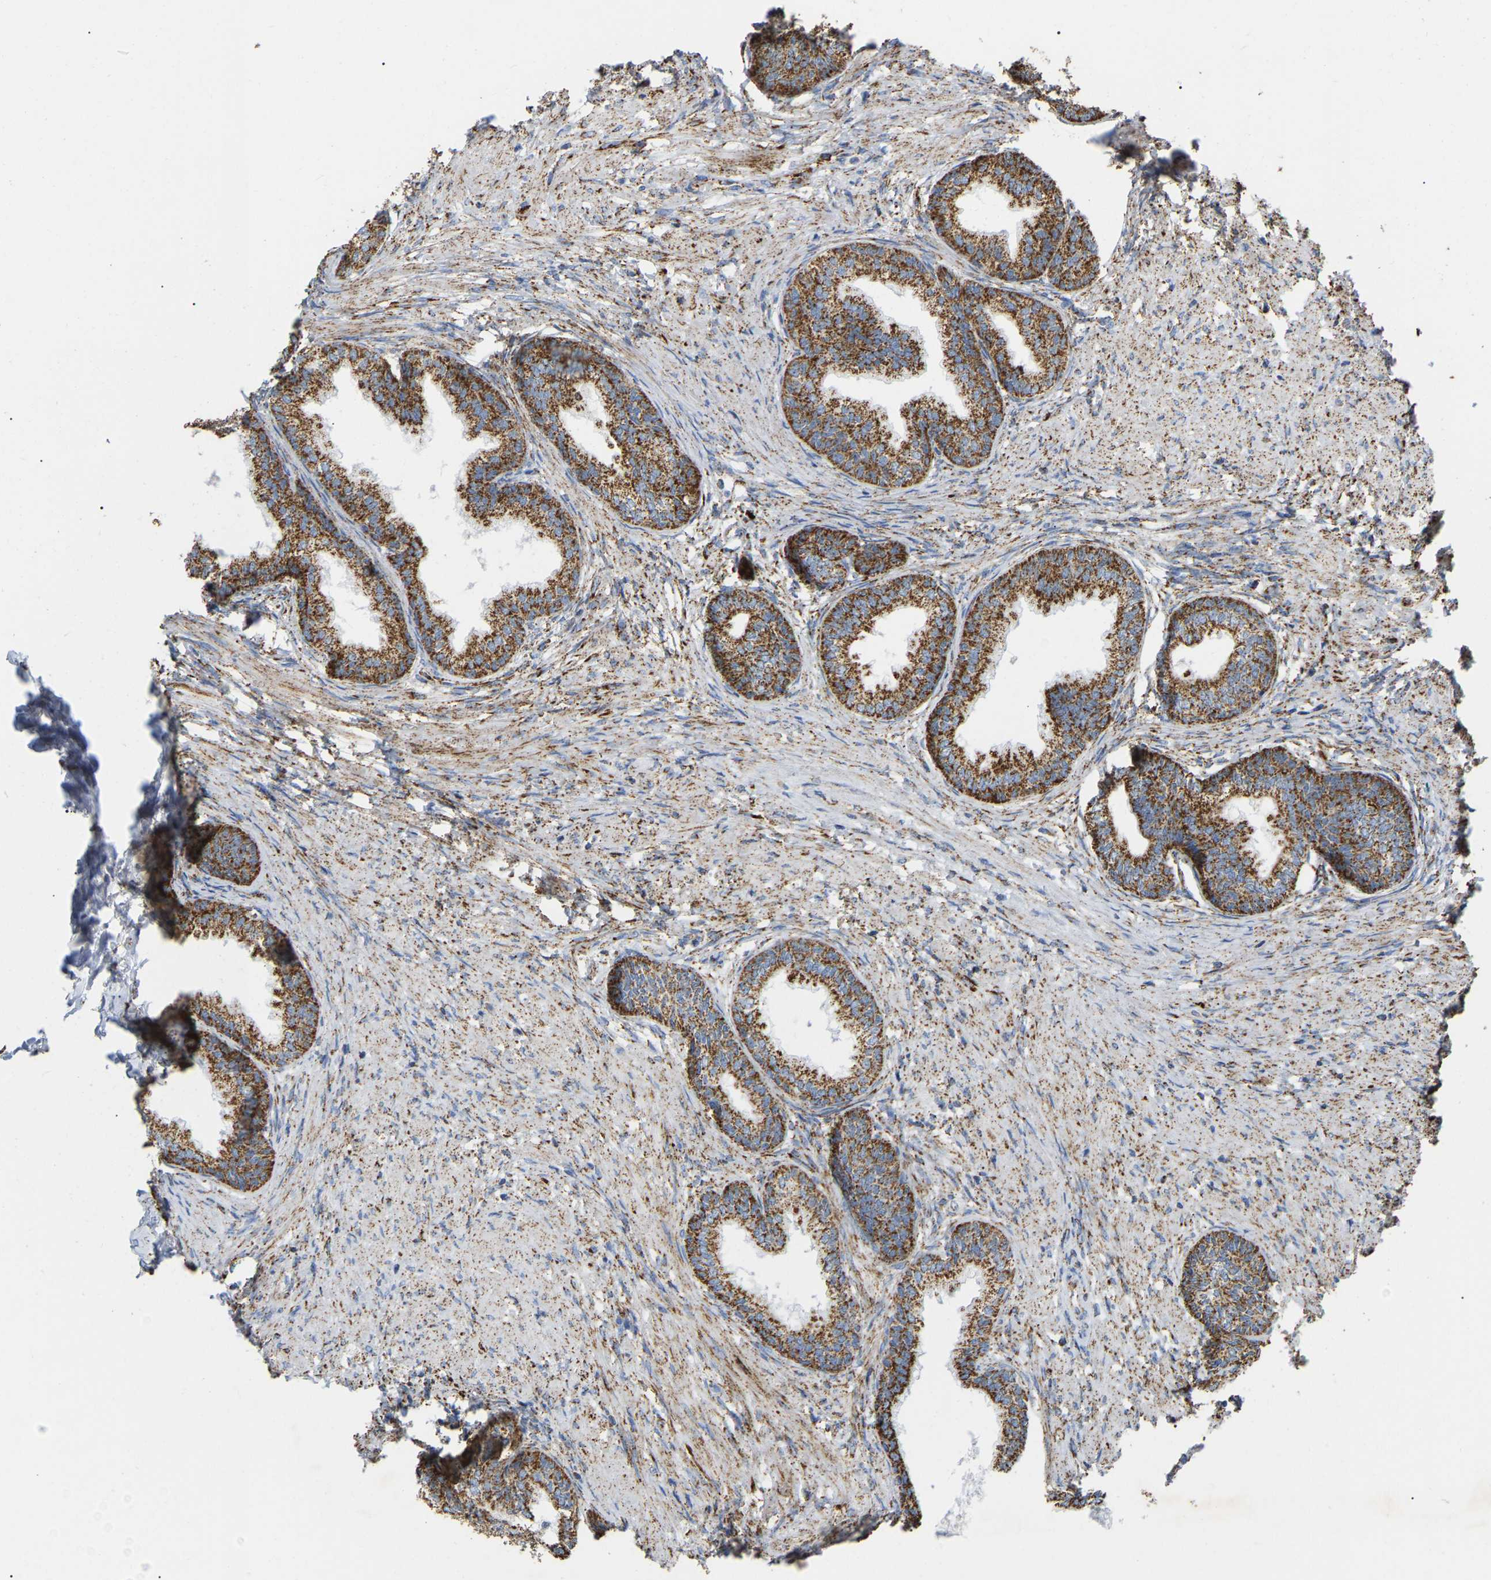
{"staining": {"intensity": "moderate", "quantity": ">75%", "location": "cytoplasmic/membranous"}, "tissue": "prostate", "cell_type": "Glandular cells", "image_type": "normal", "snomed": [{"axis": "morphology", "description": "Normal tissue, NOS"}, {"axis": "topography", "description": "Prostate"}], "caption": "Approximately >75% of glandular cells in benign human prostate reveal moderate cytoplasmic/membranous protein positivity as visualized by brown immunohistochemical staining.", "gene": "HIBADH", "patient": {"sex": "male", "age": 76}}